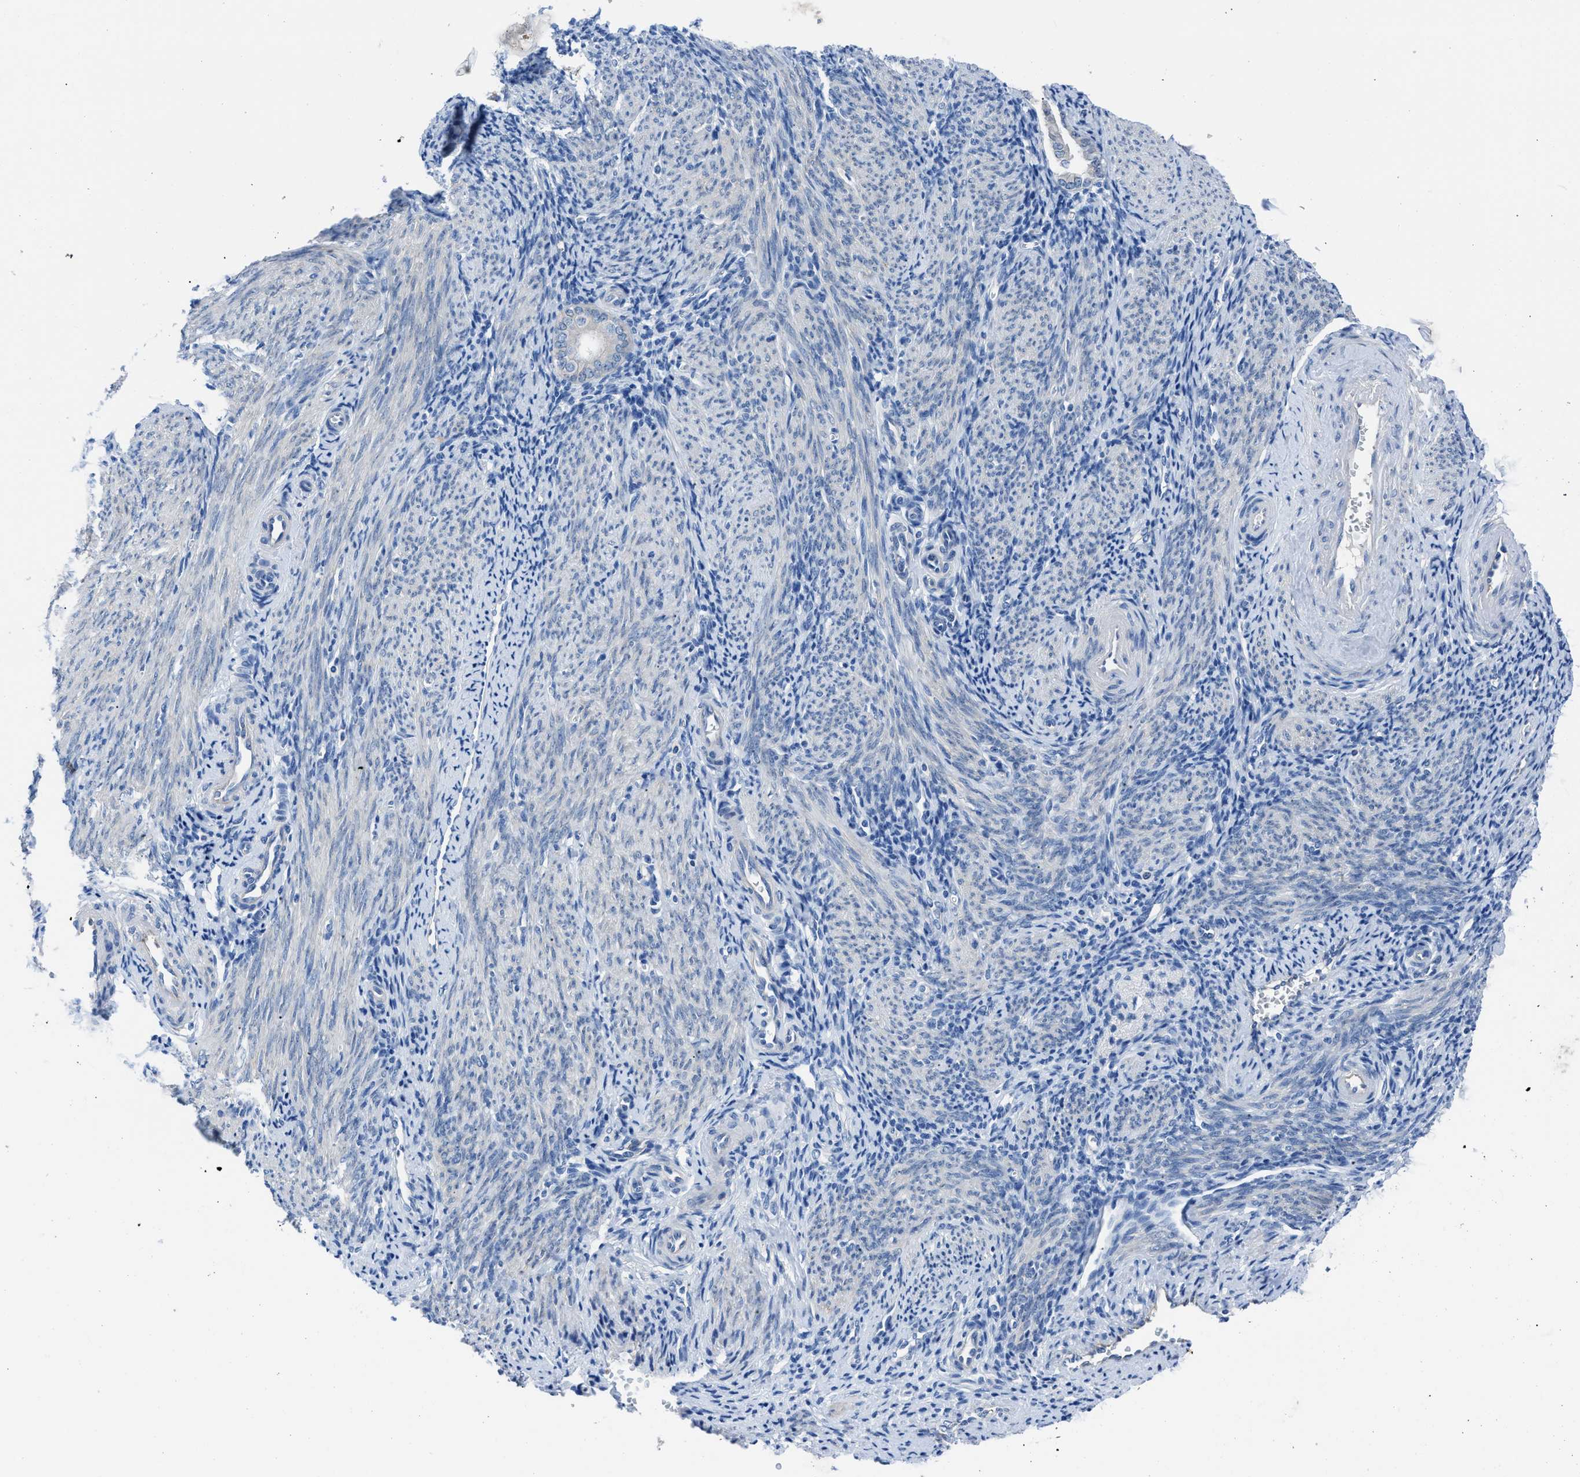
{"staining": {"intensity": "negative", "quantity": "none", "location": "none"}, "tissue": "endometrium", "cell_type": "Cells in endometrial stroma", "image_type": "normal", "snomed": [{"axis": "morphology", "description": "Normal tissue, NOS"}, {"axis": "topography", "description": "Endometrium"}], "caption": "DAB (3,3'-diaminobenzidine) immunohistochemical staining of benign human endometrium shows no significant positivity in cells in endometrial stroma.", "gene": "ITPR1", "patient": {"sex": "female", "age": 50}}